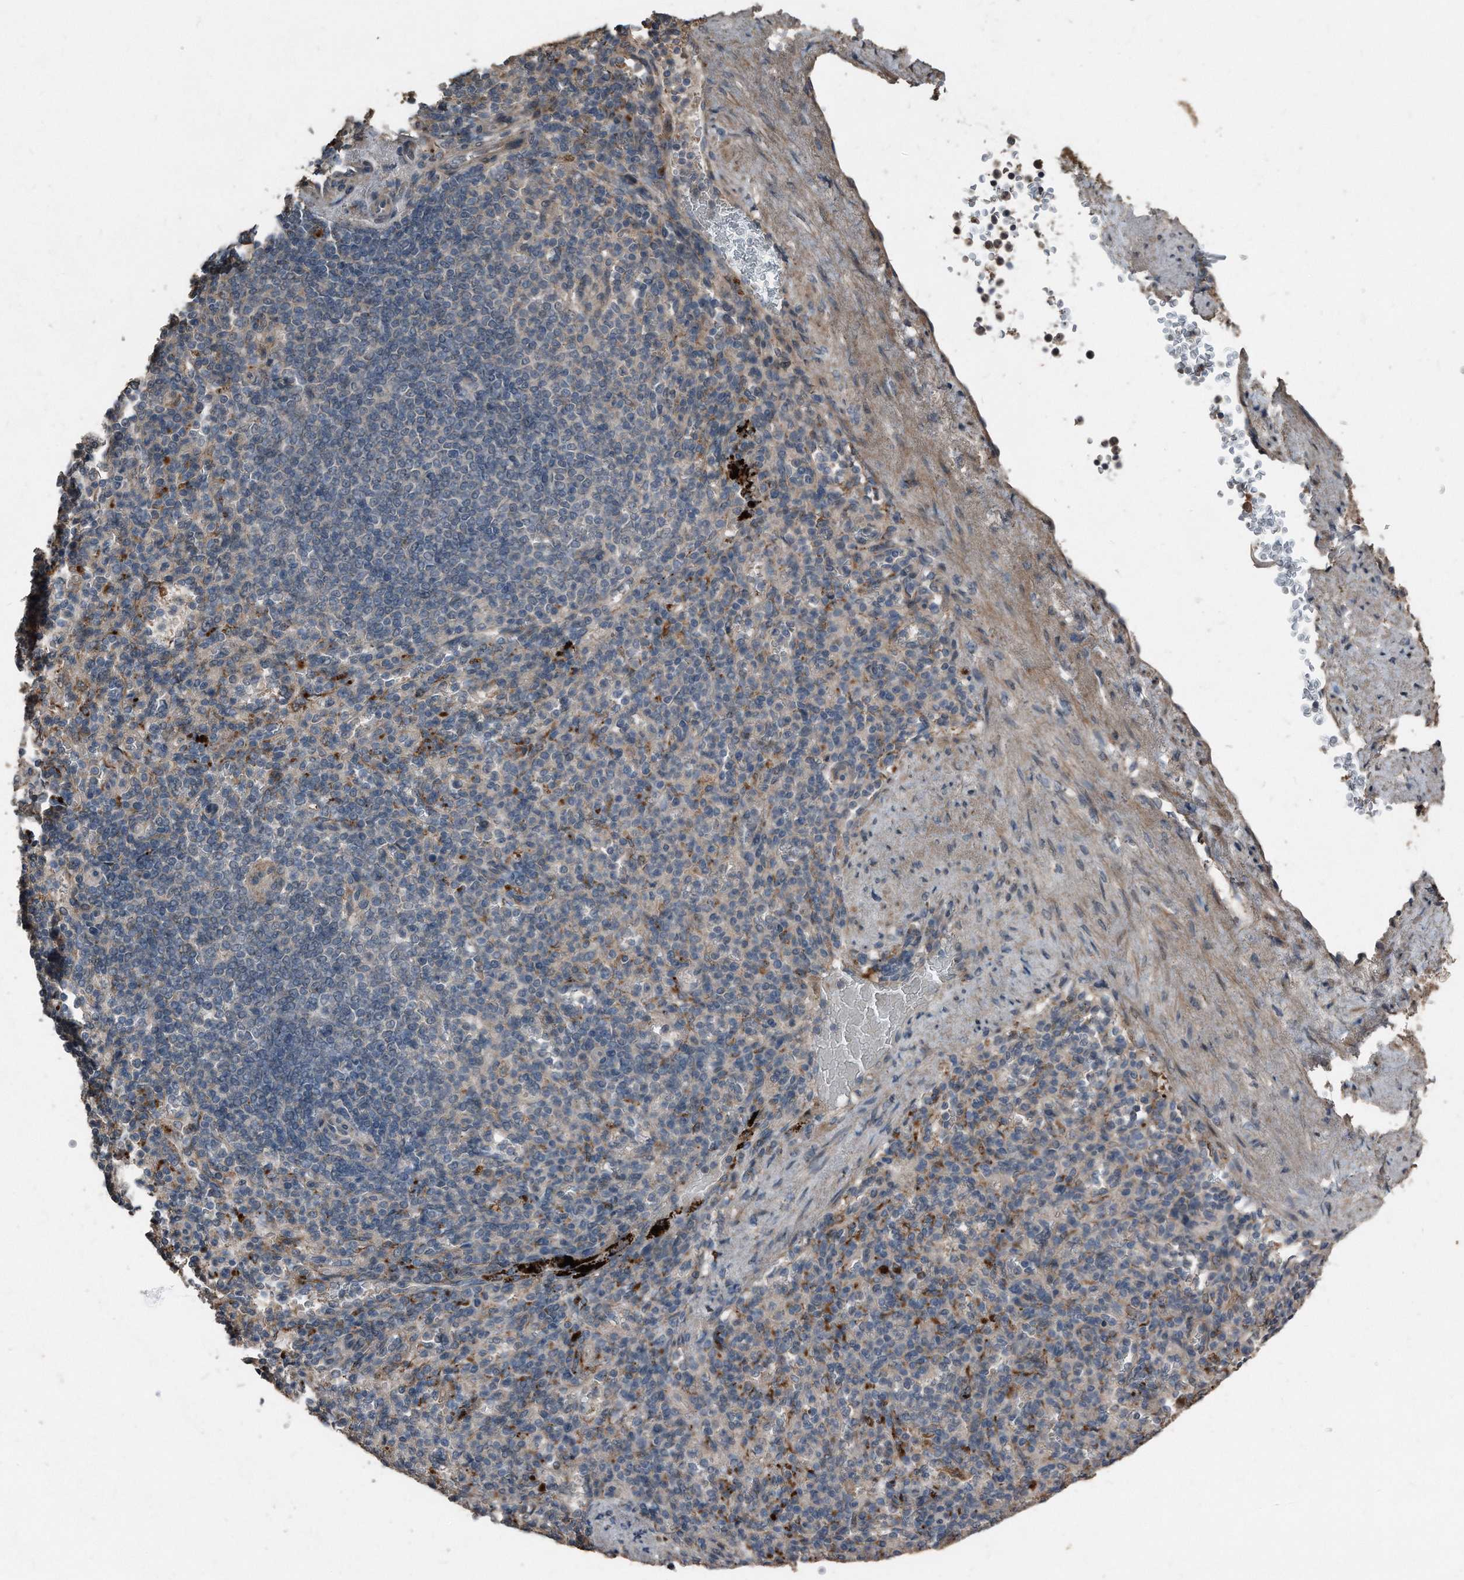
{"staining": {"intensity": "weak", "quantity": "<25%", "location": "cytoplasmic/membranous"}, "tissue": "spleen", "cell_type": "Cells in red pulp", "image_type": "normal", "snomed": [{"axis": "morphology", "description": "Normal tissue, NOS"}, {"axis": "topography", "description": "Spleen"}], "caption": "Image shows no significant protein positivity in cells in red pulp of unremarkable spleen. (DAB immunohistochemistry, high magnification).", "gene": "ANKRD10", "patient": {"sex": "female", "age": 74}}